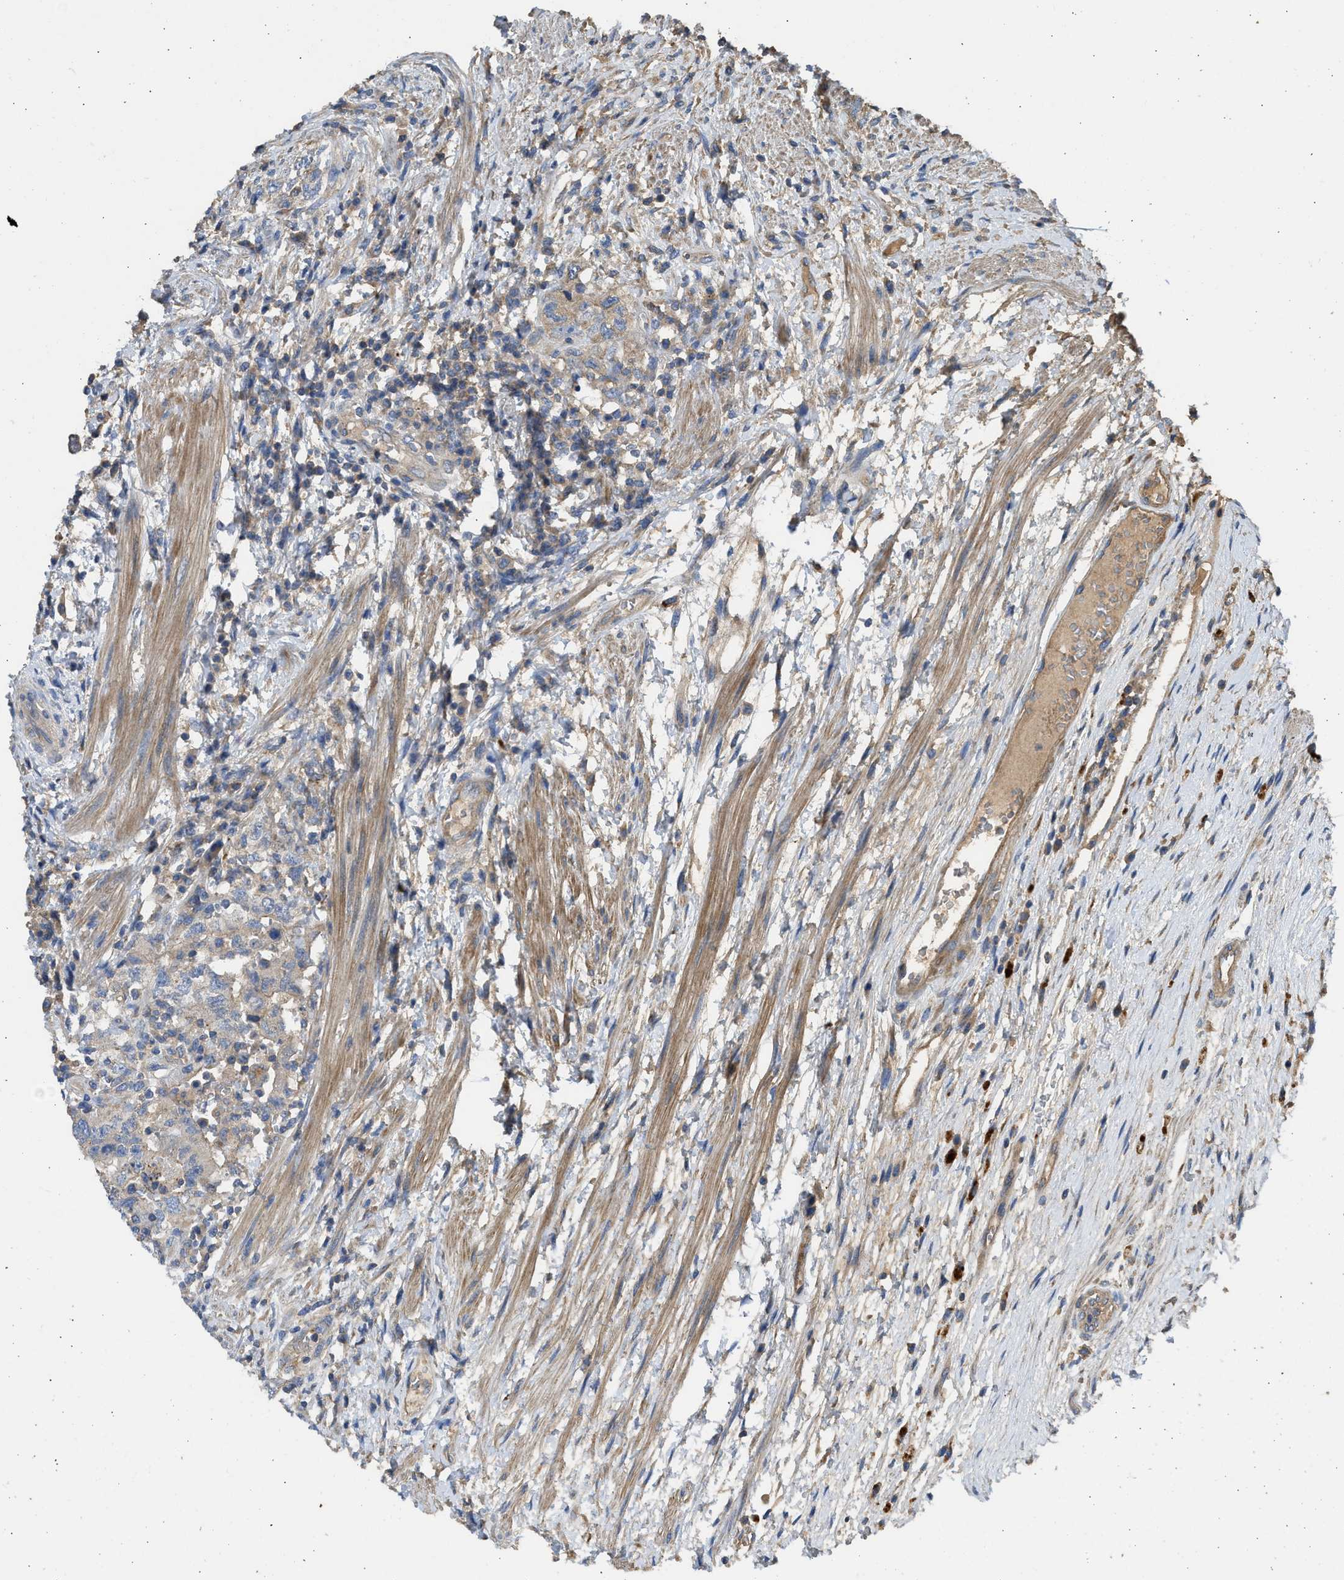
{"staining": {"intensity": "weak", "quantity": "25%-75%", "location": "cytoplasmic/membranous"}, "tissue": "testis cancer", "cell_type": "Tumor cells", "image_type": "cancer", "snomed": [{"axis": "morphology", "description": "Carcinoma, Embryonal, NOS"}, {"axis": "topography", "description": "Testis"}], "caption": "High-power microscopy captured an immunohistochemistry photomicrograph of testis cancer (embryonal carcinoma), revealing weak cytoplasmic/membranous staining in approximately 25%-75% of tumor cells.", "gene": "CSRNP2", "patient": {"sex": "male", "age": 26}}